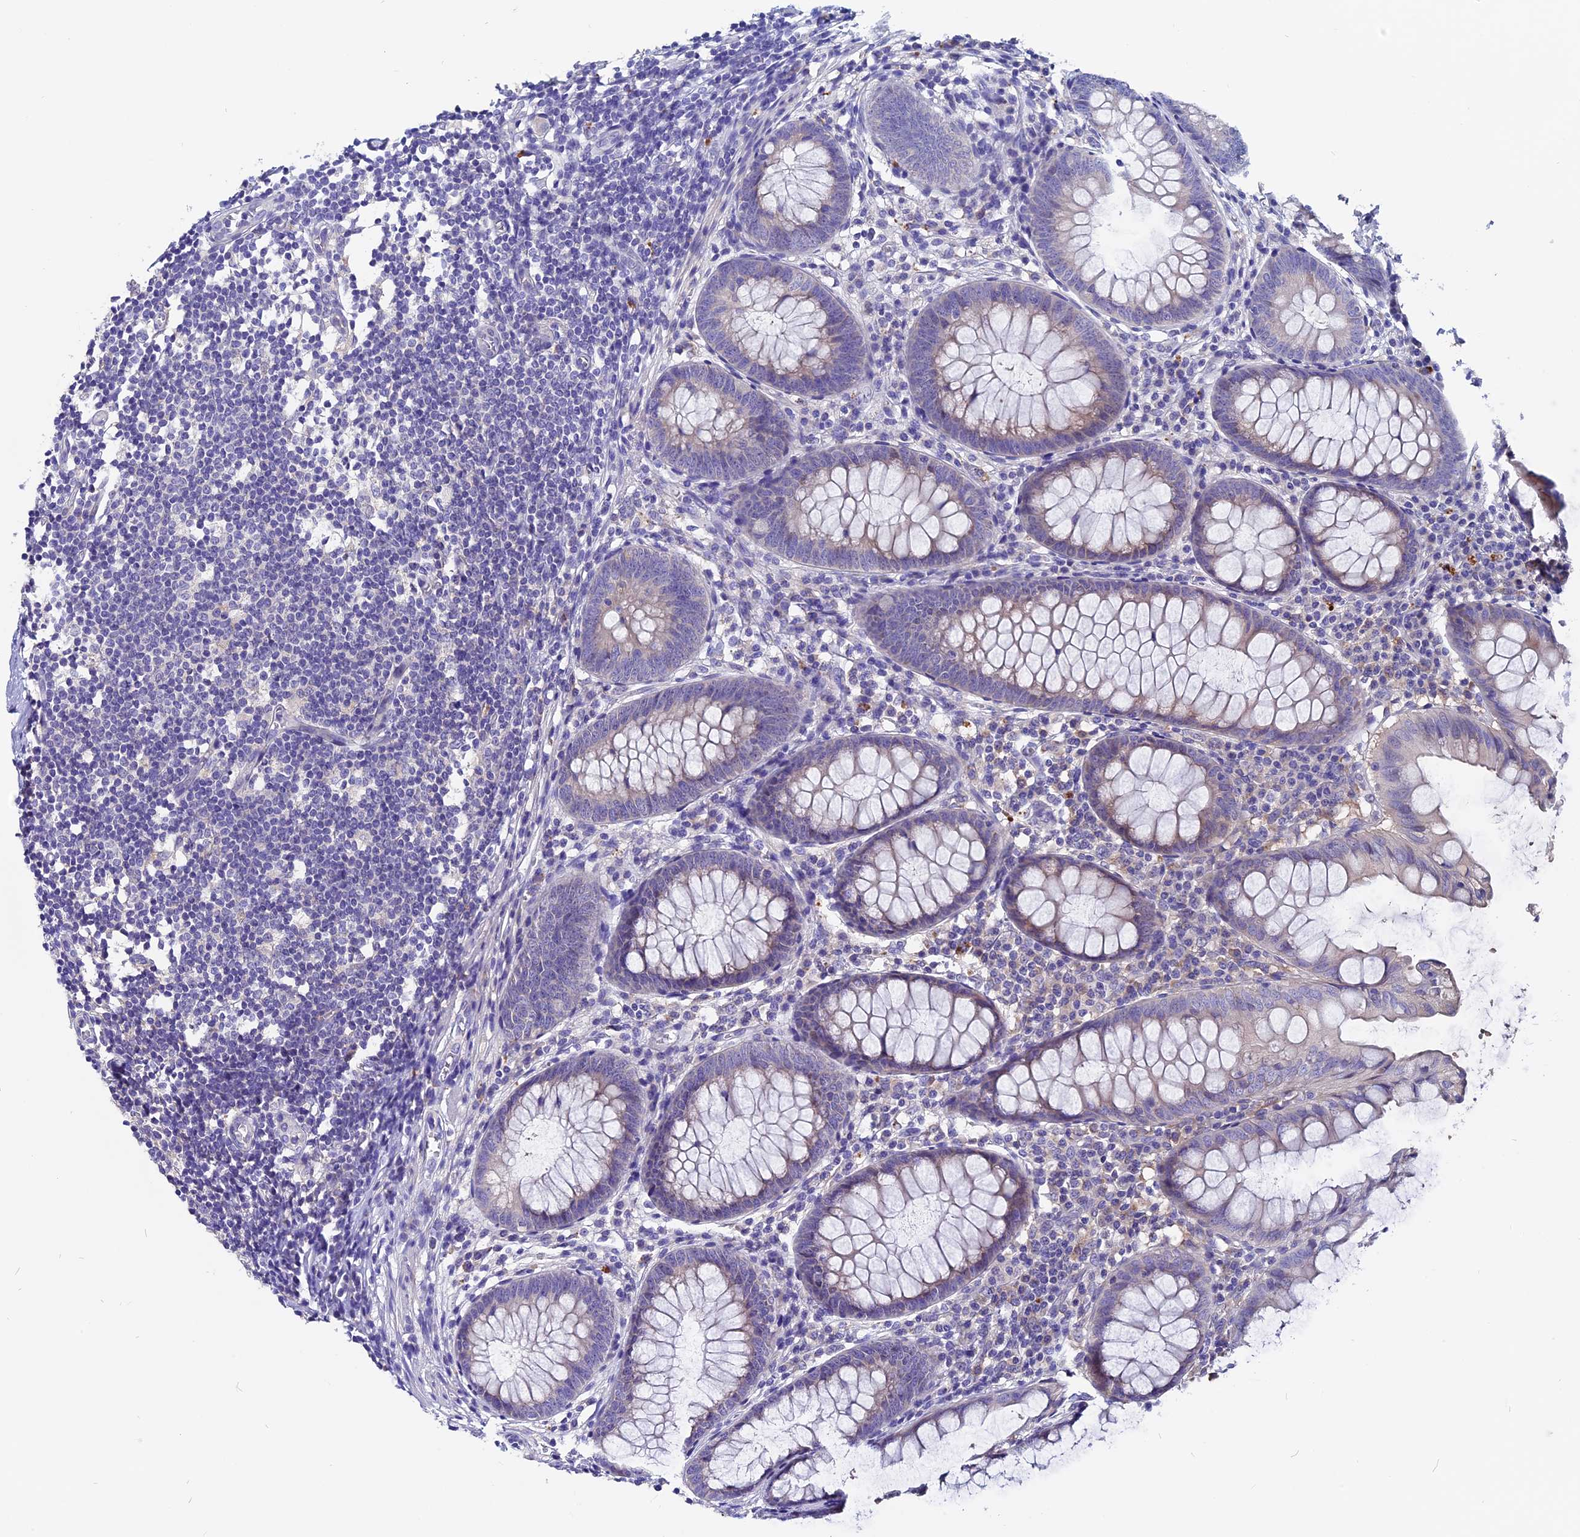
{"staining": {"intensity": "negative", "quantity": "none", "location": "none"}, "tissue": "appendix", "cell_type": "Glandular cells", "image_type": "normal", "snomed": [{"axis": "morphology", "description": "Normal tissue, NOS"}, {"axis": "topography", "description": "Appendix"}], "caption": "Immunohistochemical staining of benign human appendix exhibits no significant positivity in glandular cells.", "gene": "CCBE1", "patient": {"sex": "female", "age": 51}}